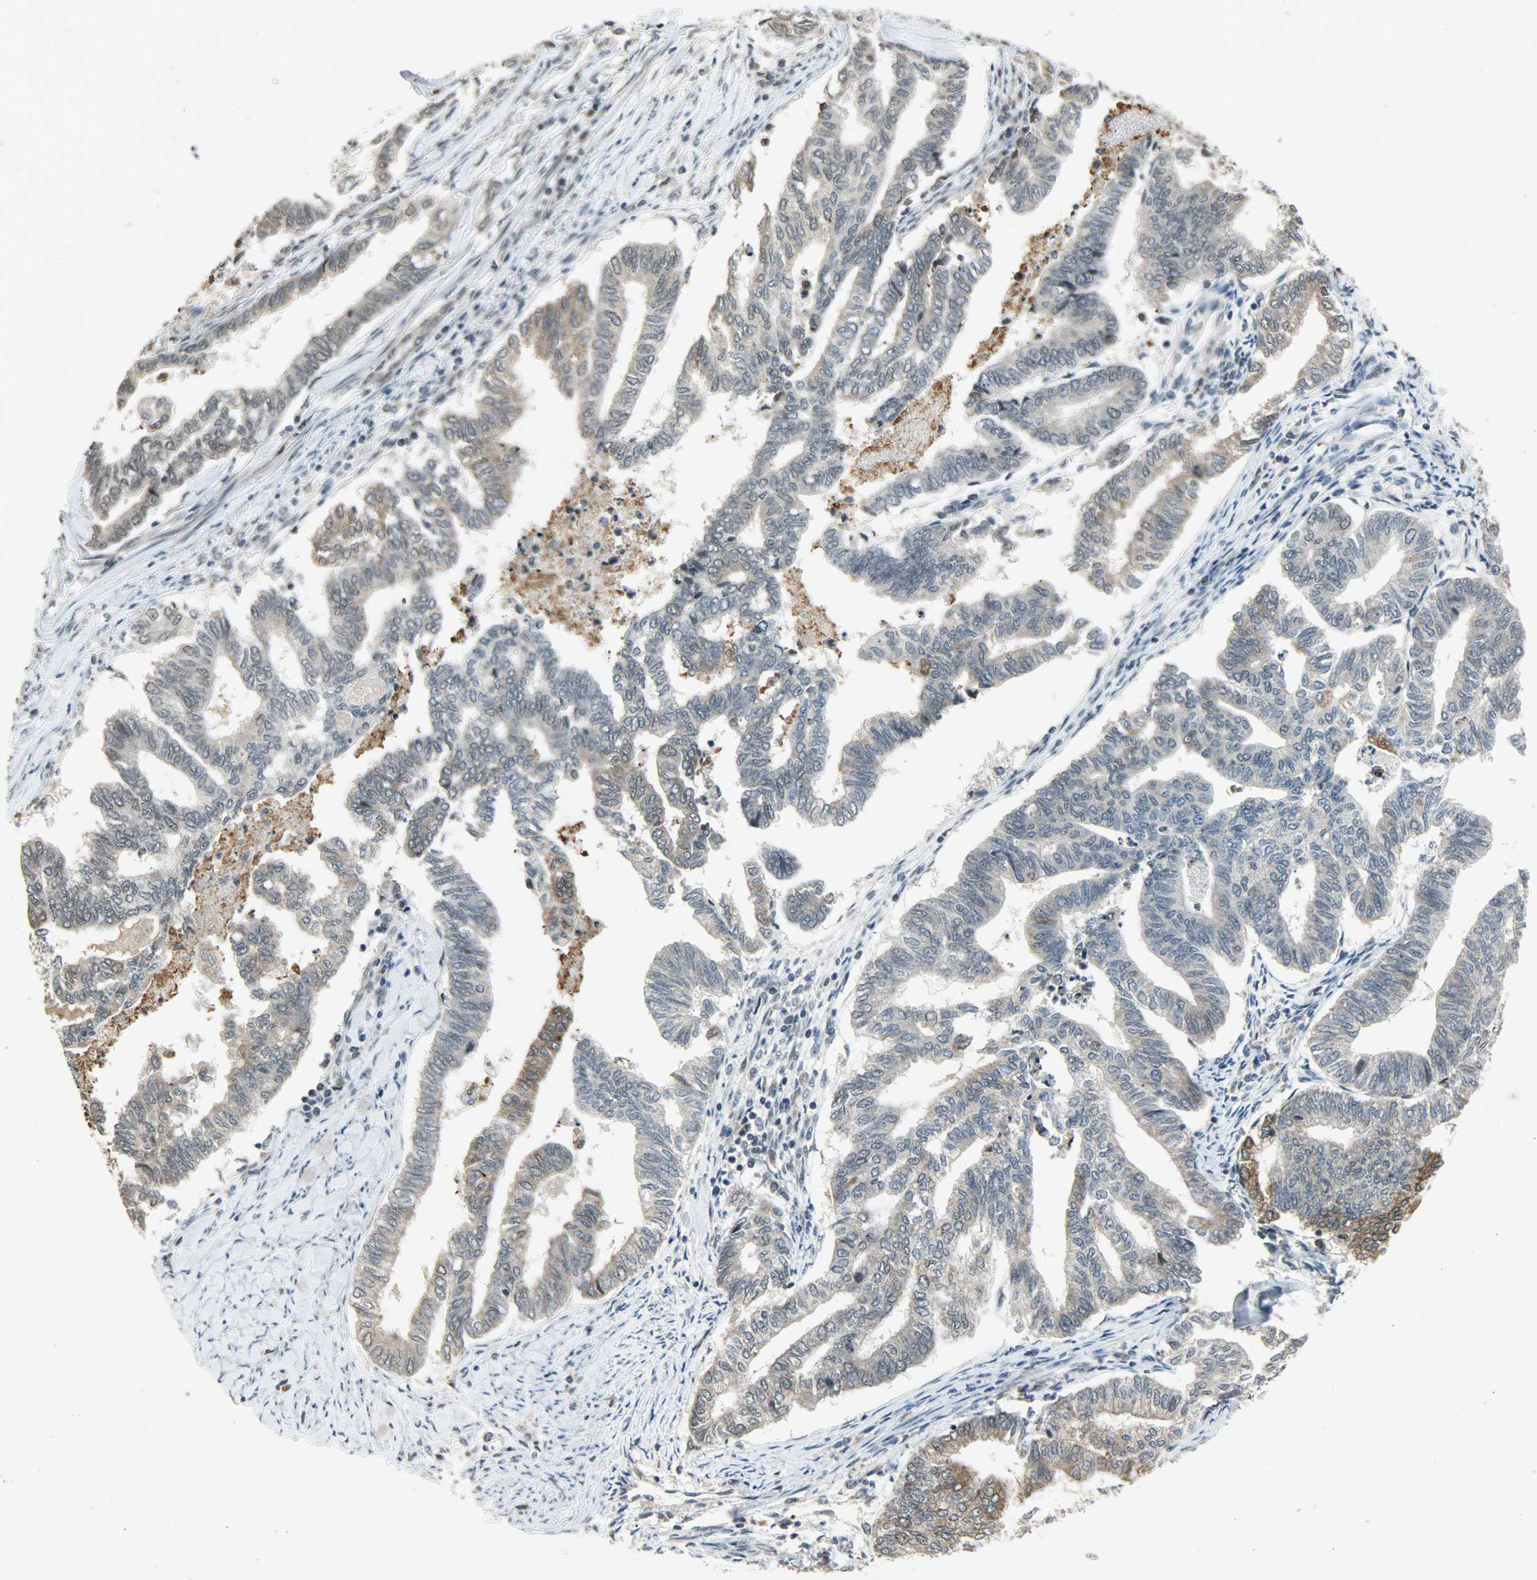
{"staining": {"intensity": "weak", "quantity": "<25%", "location": "cytoplasmic/membranous"}, "tissue": "endometrial cancer", "cell_type": "Tumor cells", "image_type": "cancer", "snomed": [{"axis": "morphology", "description": "Adenocarcinoma, NOS"}, {"axis": "topography", "description": "Endometrium"}], "caption": "Immunohistochemistry (IHC) of human adenocarcinoma (endometrial) displays no expression in tumor cells.", "gene": "SMARCA5", "patient": {"sex": "female", "age": 79}}